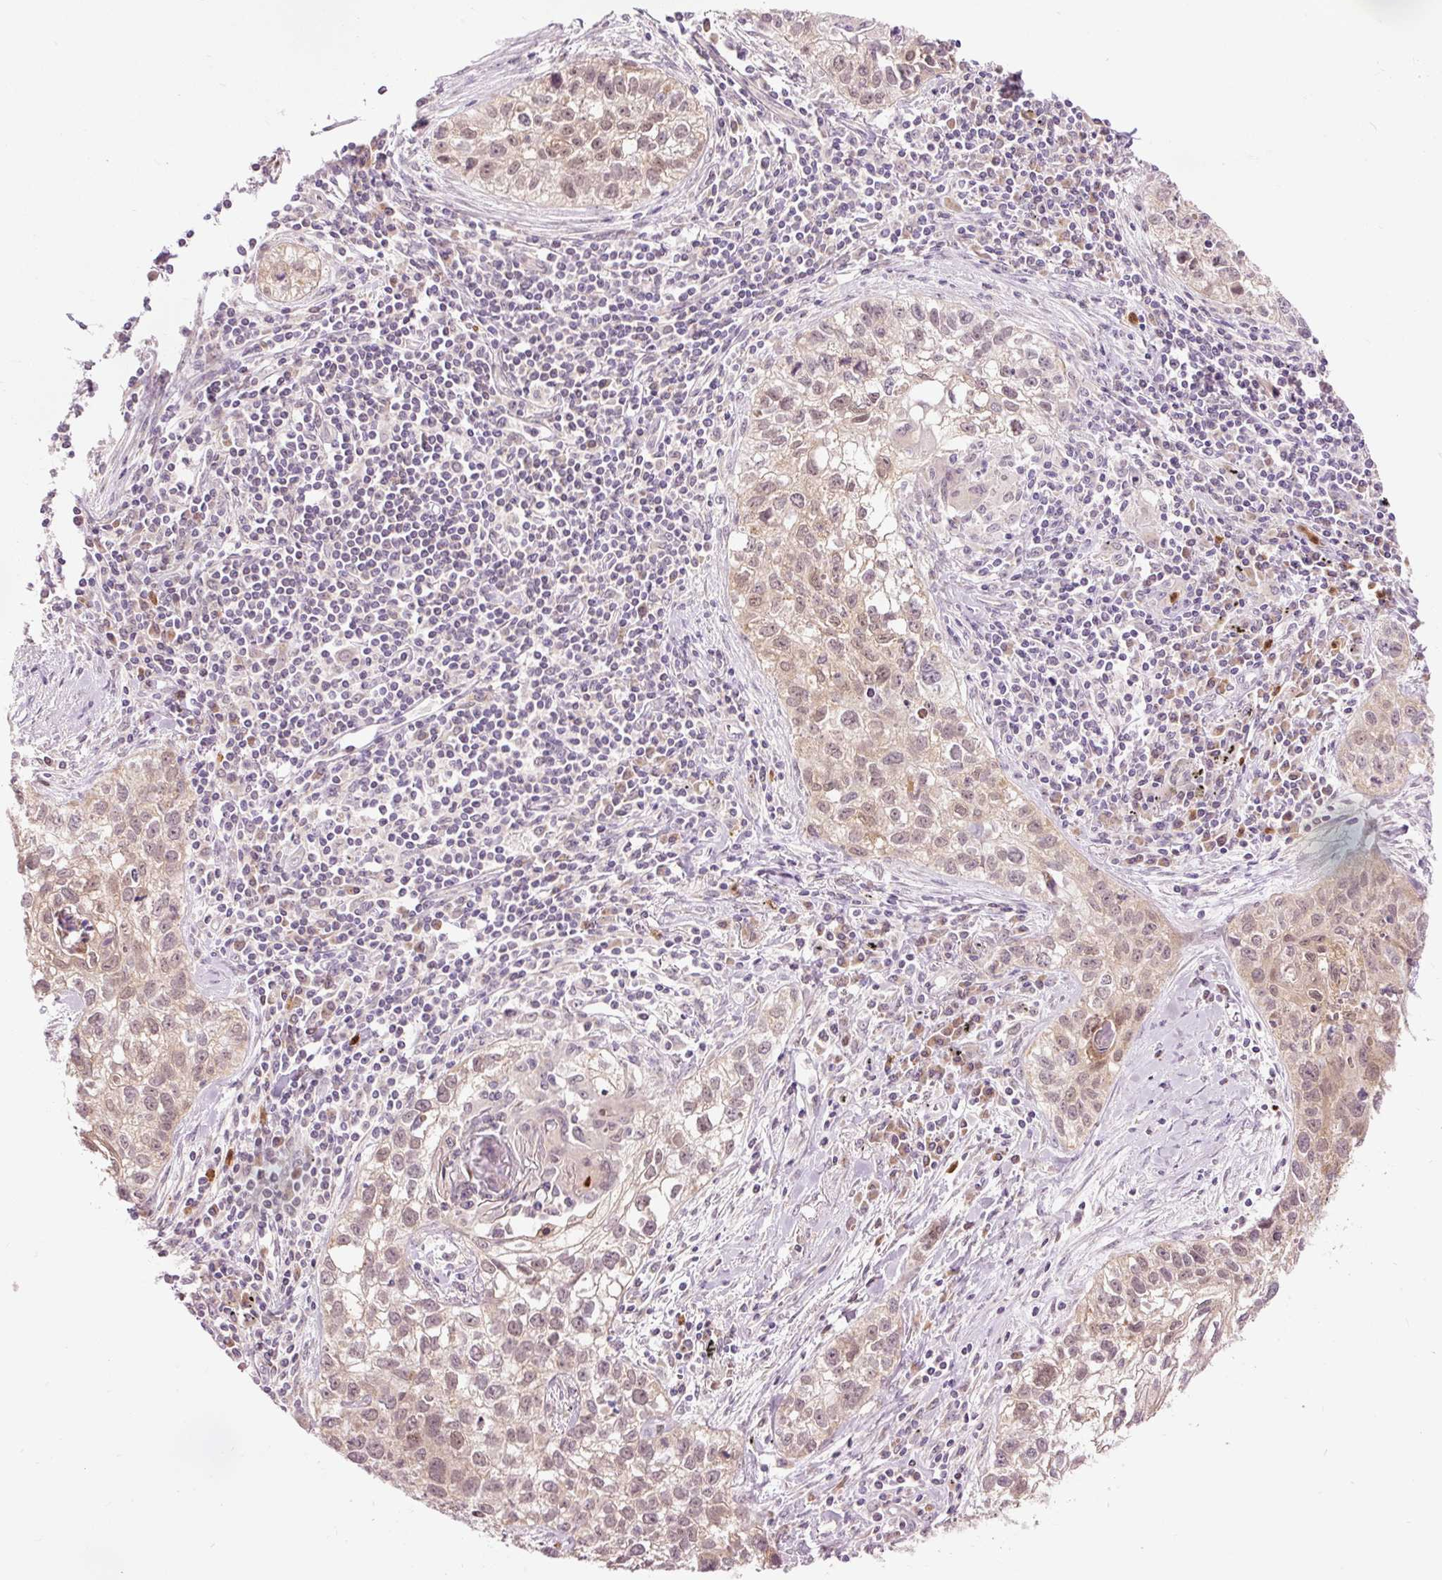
{"staining": {"intensity": "weak", "quantity": ">75%", "location": "cytoplasmic/membranous,nuclear"}, "tissue": "lung cancer", "cell_type": "Tumor cells", "image_type": "cancer", "snomed": [{"axis": "morphology", "description": "Squamous cell carcinoma, NOS"}, {"axis": "topography", "description": "Lung"}], "caption": "Lung squamous cell carcinoma stained for a protein (brown) demonstrates weak cytoplasmic/membranous and nuclear positive positivity in approximately >75% of tumor cells.", "gene": "PRDX5", "patient": {"sex": "male", "age": 74}}